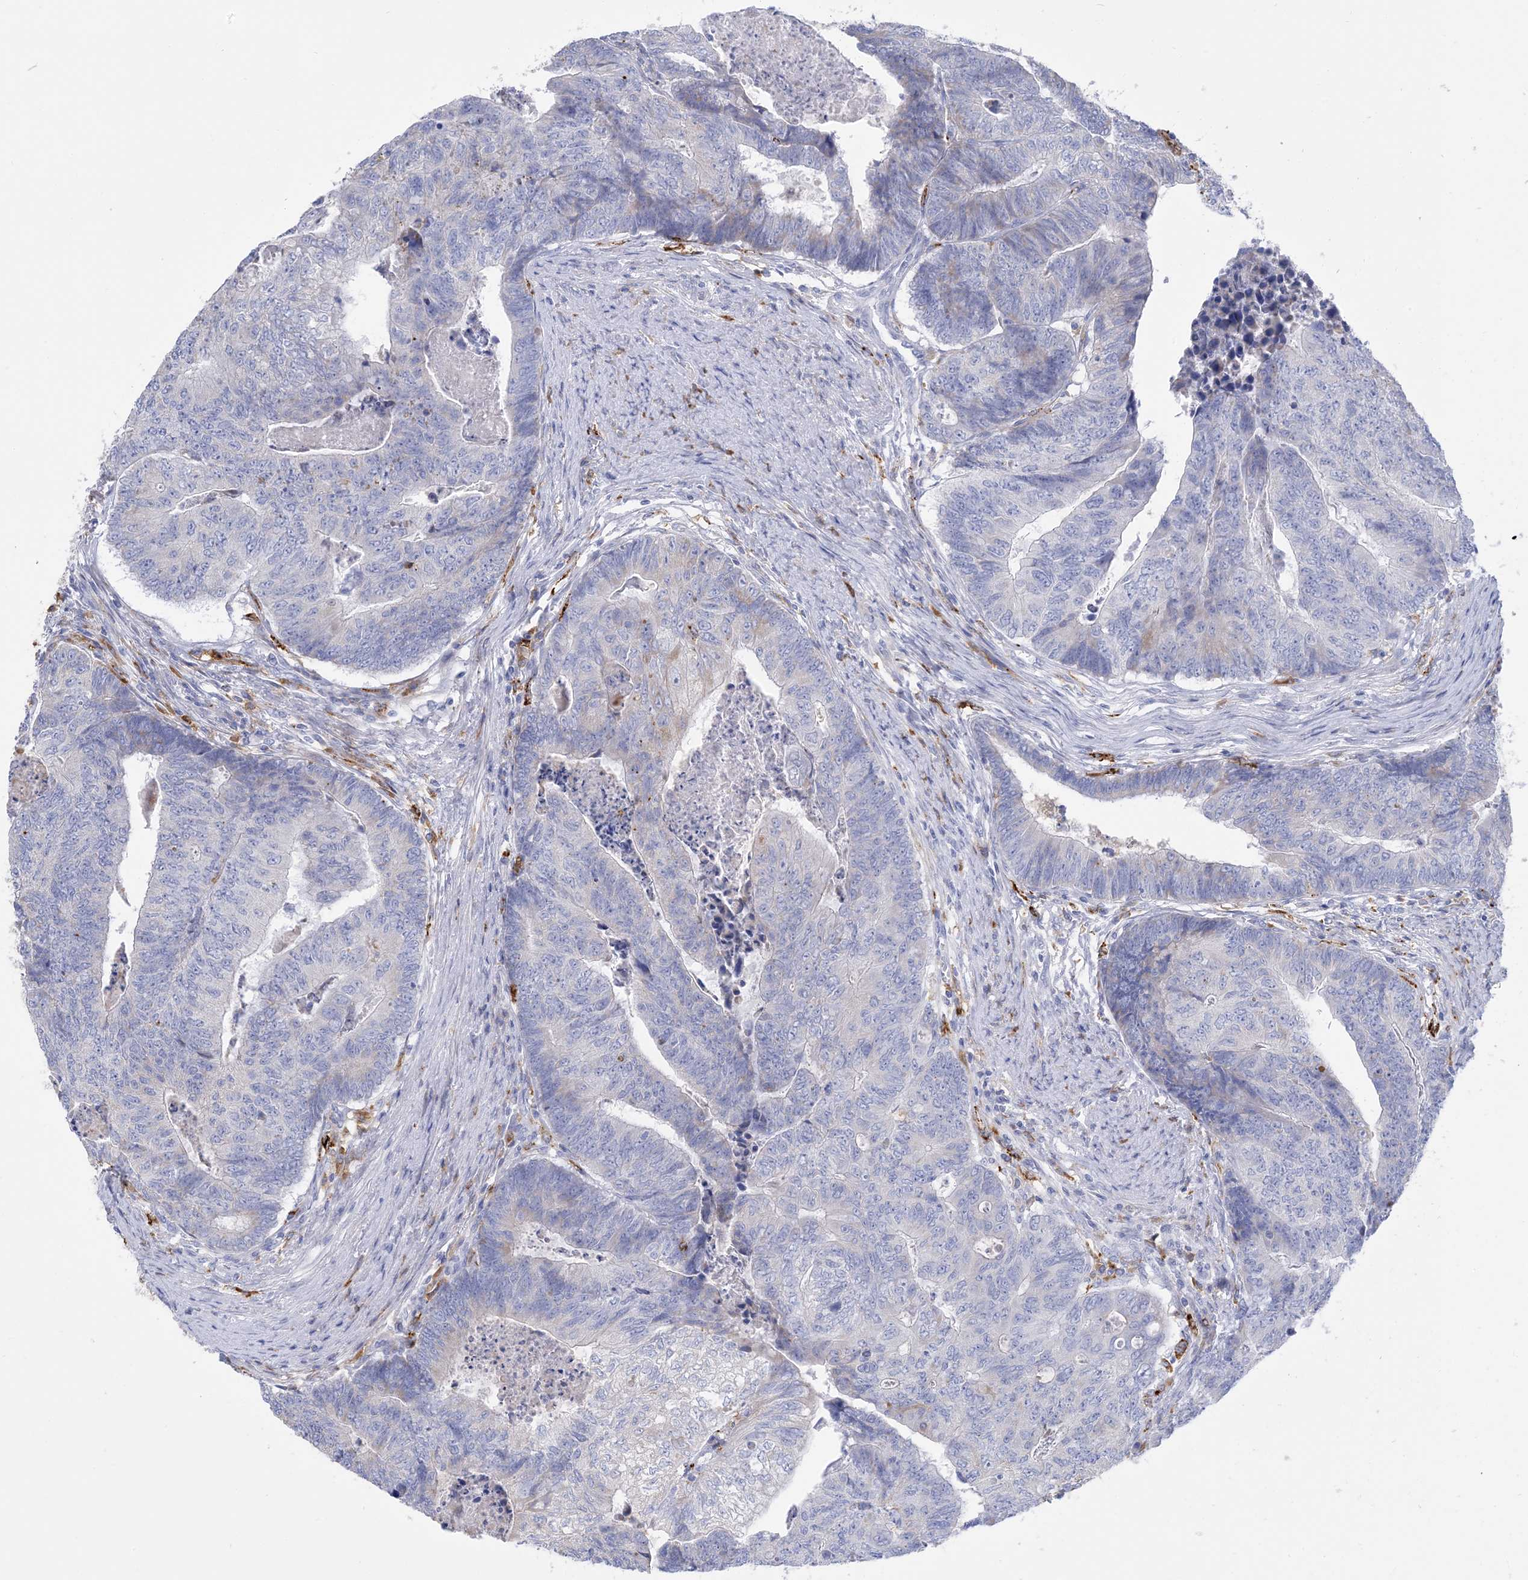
{"staining": {"intensity": "negative", "quantity": "none", "location": "none"}, "tissue": "colorectal cancer", "cell_type": "Tumor cells", "image_type": "cancer", "snomed": [{"axis": "morphology", "description": "Adenocarcinoma, NOS"}, {"axis": "topography", "description": "Colon"}], "caption": "Immunohistochemistry (IHC) histopathology image of colorectal cancer (adenocarcinoma) stained for a protein (brown), which shows no expression in tumor cells.", "gene": "DPH3", "patient": {"sex": "female", "age": 67}}